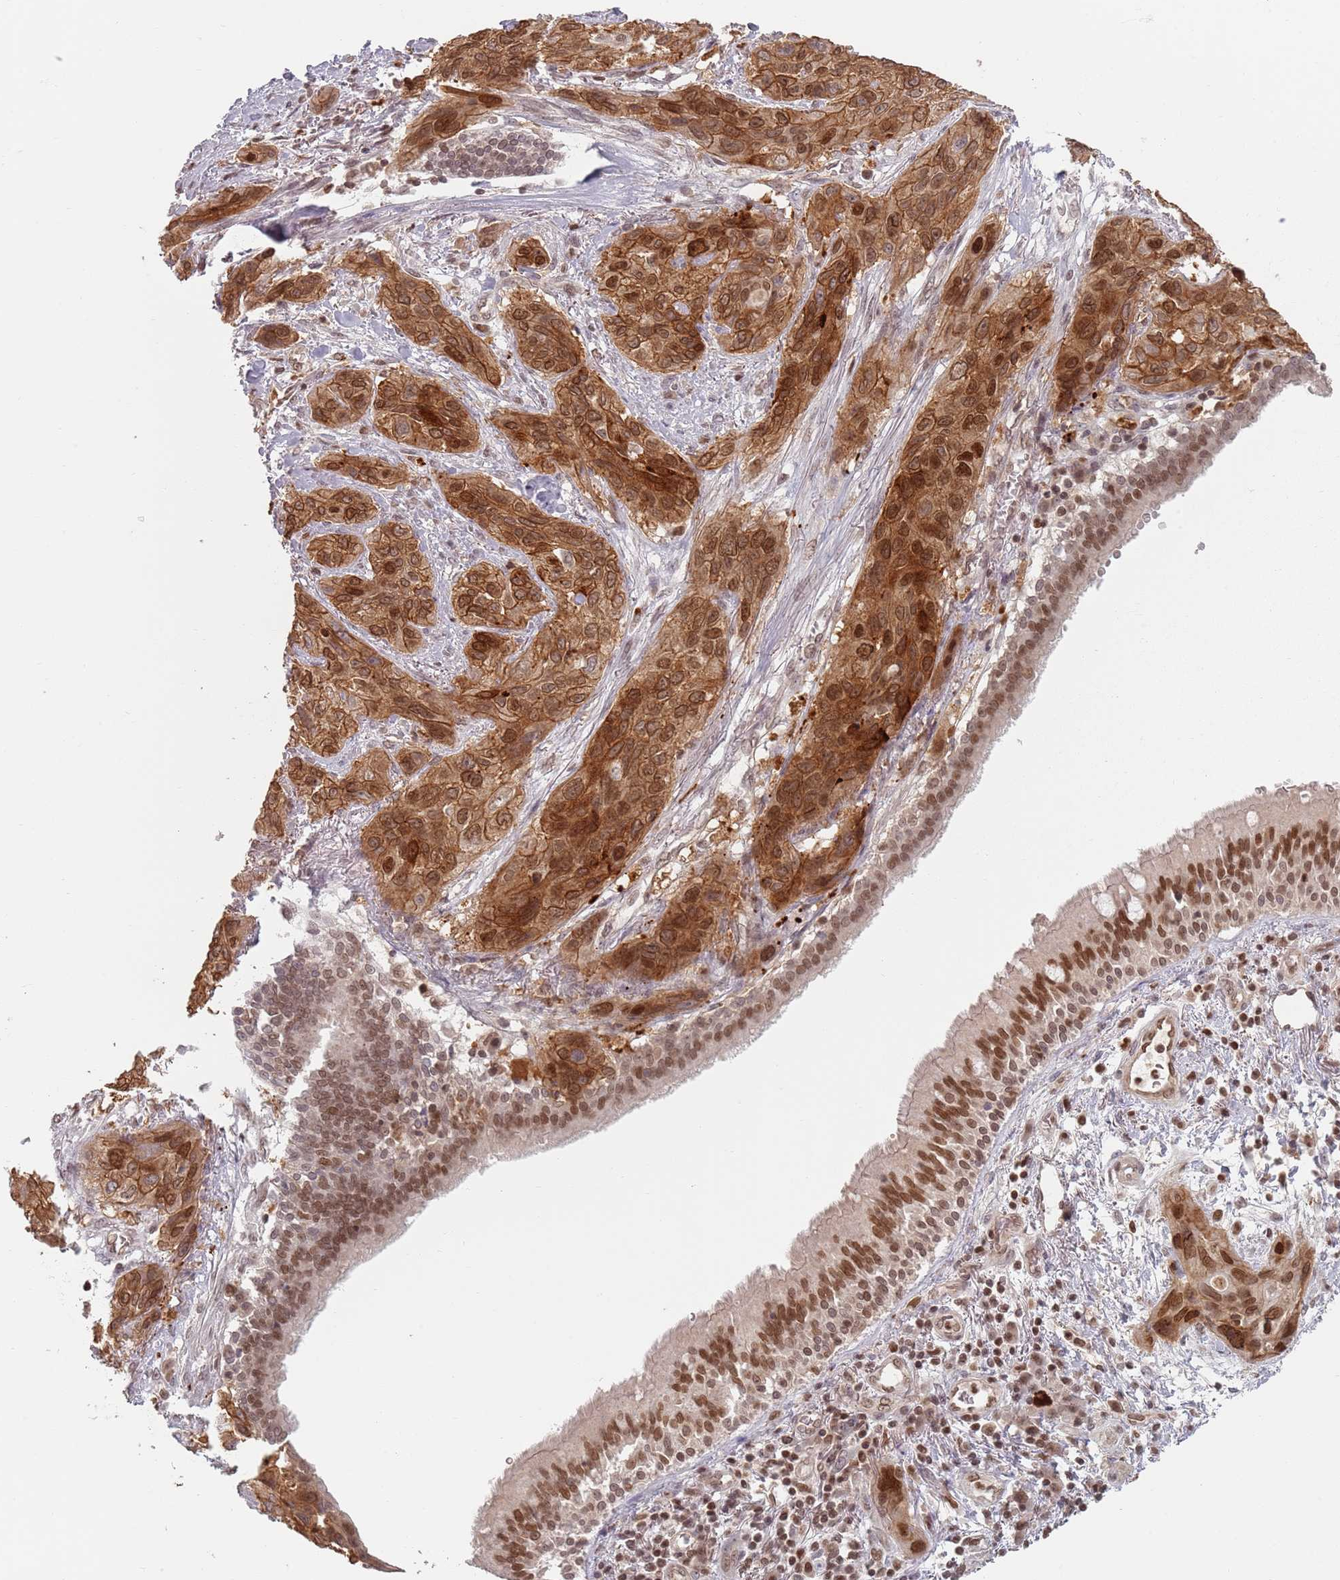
{"staining": {"intensity": "strong", "quantity": ">75%", "location": "cytoplasmic/membranous,nuclear"}, "tissue": "lung cancer", "cell_type": "Tumor cells", "image_type": "cancer", "snomed": [{"axis": "morphology", "description": "Squamous cell carcinoma, NOS"}, {"axis": "topography", "description": "Lung"}], "caption": "Lung cancer (squamous cell carcinoma) stained for a protein (brown) displays strong cytoplasmic/membranous and nuclear positive expression in approximately >75% of tumor cells.", "gene": "NUP50", "patient": {"sex": "female", "age": 70}}